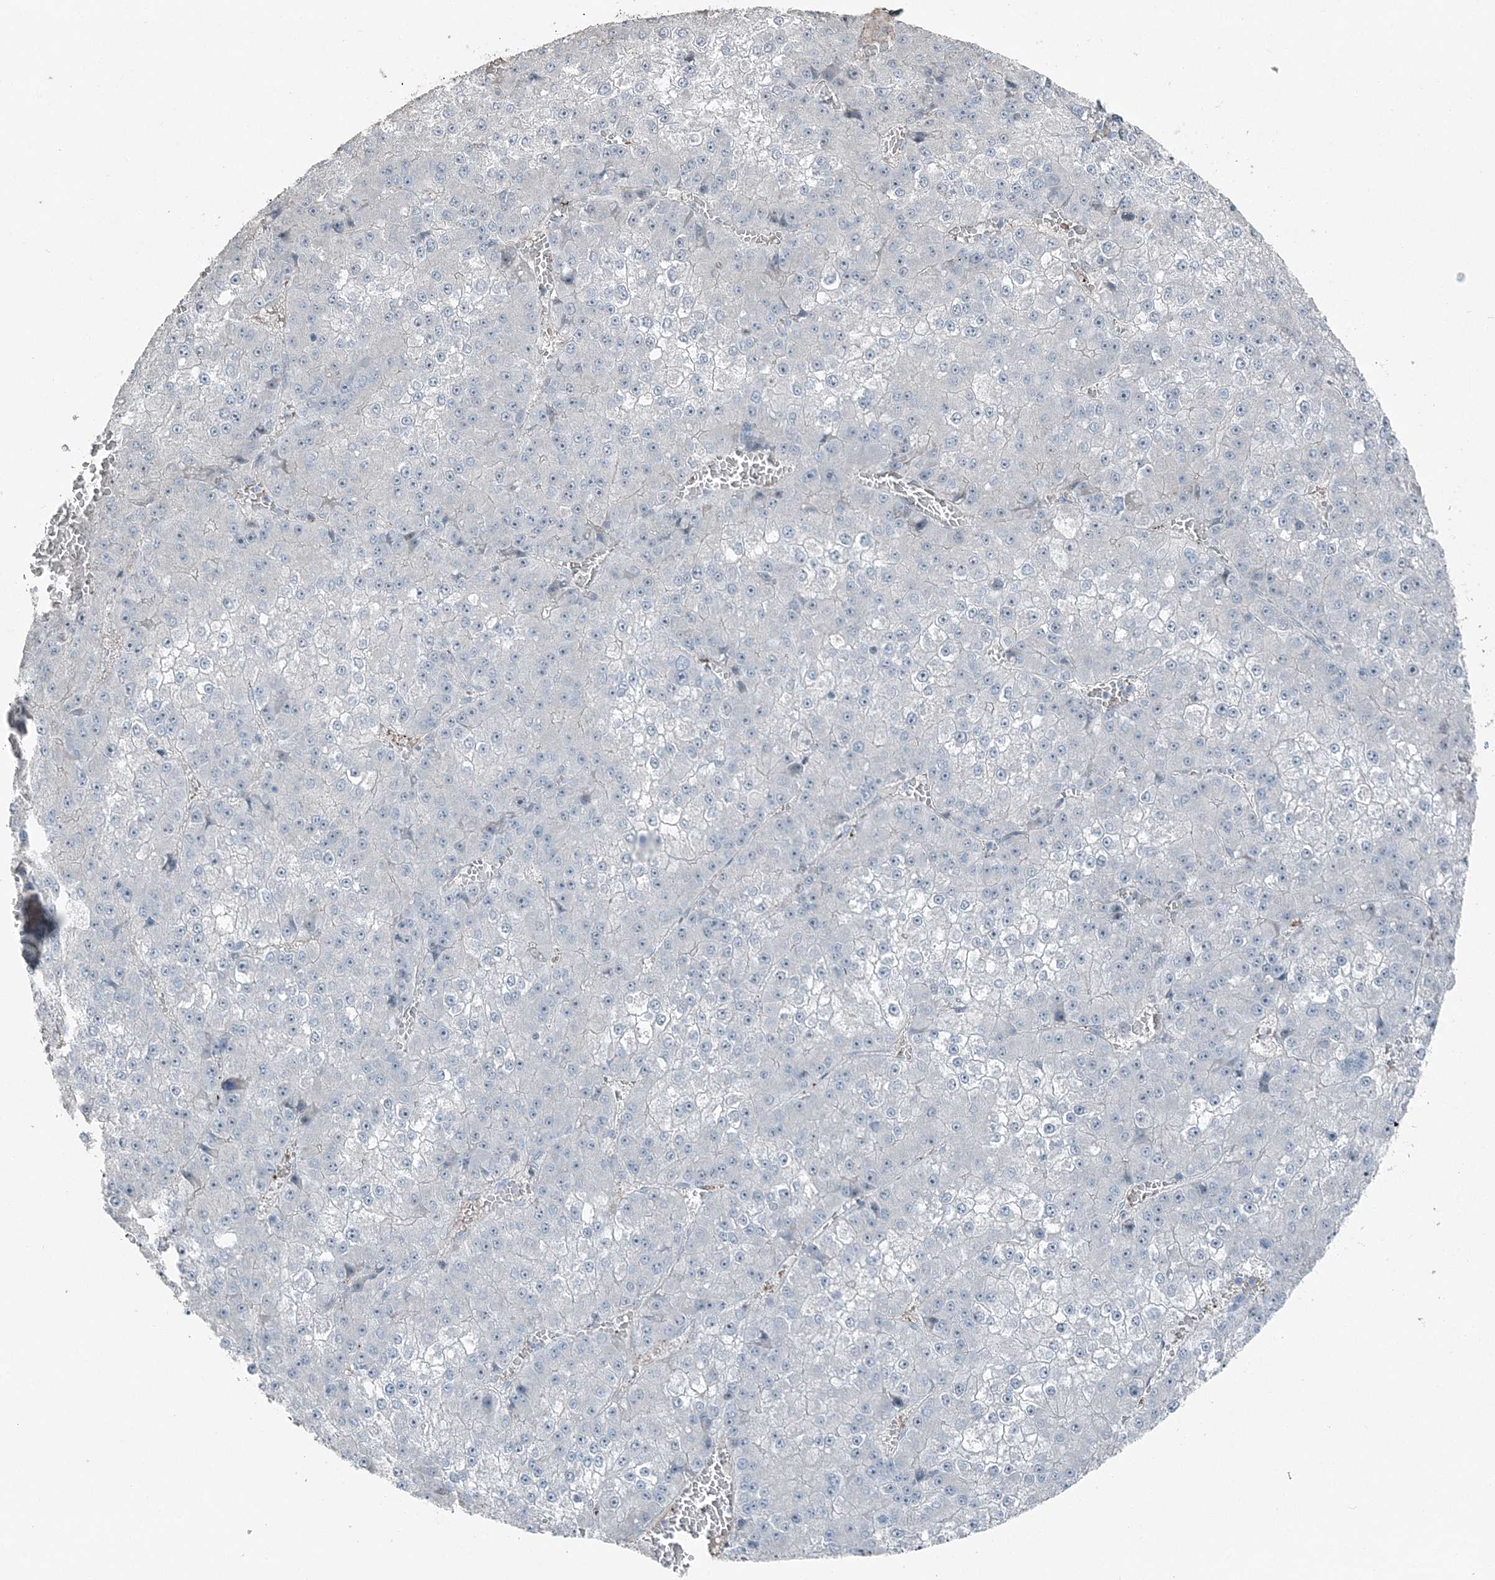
{"staining": {"intensity": "negative", "quantity": "none", "location": "none"}, "tissue": "liver cancer", "cell_type": "Tumor cells", "image_type": "cancer", "snomed": [{"axis": "morphology", "description": "Carcinoma, Hepatocellular, NOS"}, {"axis": "topography", "description": "Liver"}], "caption": "Immunohistochemistry (IHC) image of neoplastic tissue: liver hepatocellular carcinoma stained with DAB reveals no significant protein staining in tumor cells. The staining was performed using DAB to visualize the protein expression in brown, while the nuclei were stained in blue with hematoxylin (Magnification: 20x).", "gene": "ELOVL7", "patient": {"sex": "female", "age": 73}}